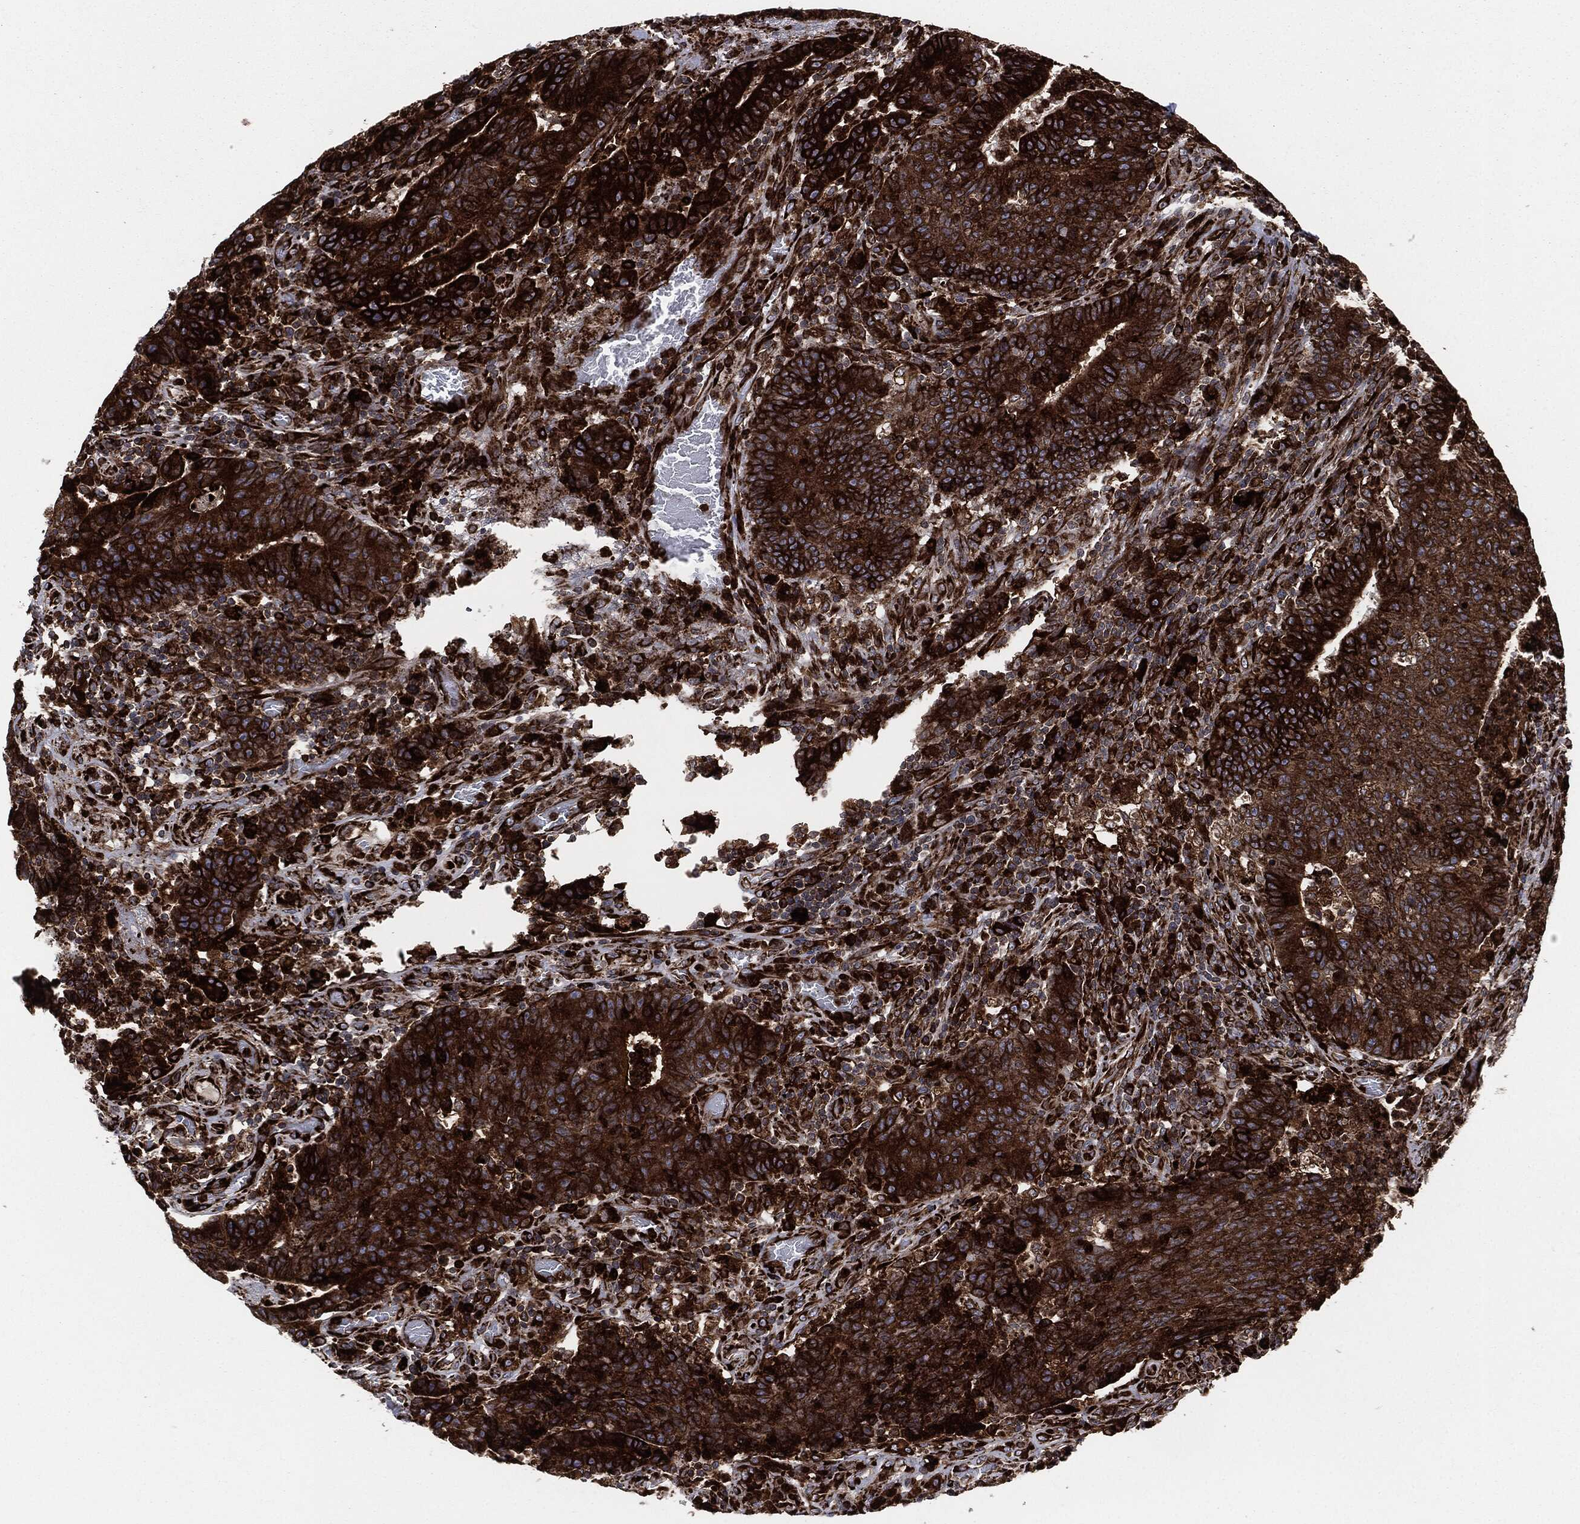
{"staining": {"intensity": "strong", "quantity": ">75%", "location": "cytoplasmic/membranous"}, "tissue": "colorectal cancer", "cell_type": "Tumor cells", "image_type": "cancer", "snomed": [{"axis": "morphology", "description": "Adenocarcinoma, NOS"}, {"axis": "topography", "description": "Colon"}], "caption": "Immunohistochemical staining of human colorectal cancer (adenocarcinoma) reveals strong cytoplasmic/membranous protein staining in approximately >75% of tumor cells.", "gene": "CALR", "patient": {"sex": "female", "age": 75}}